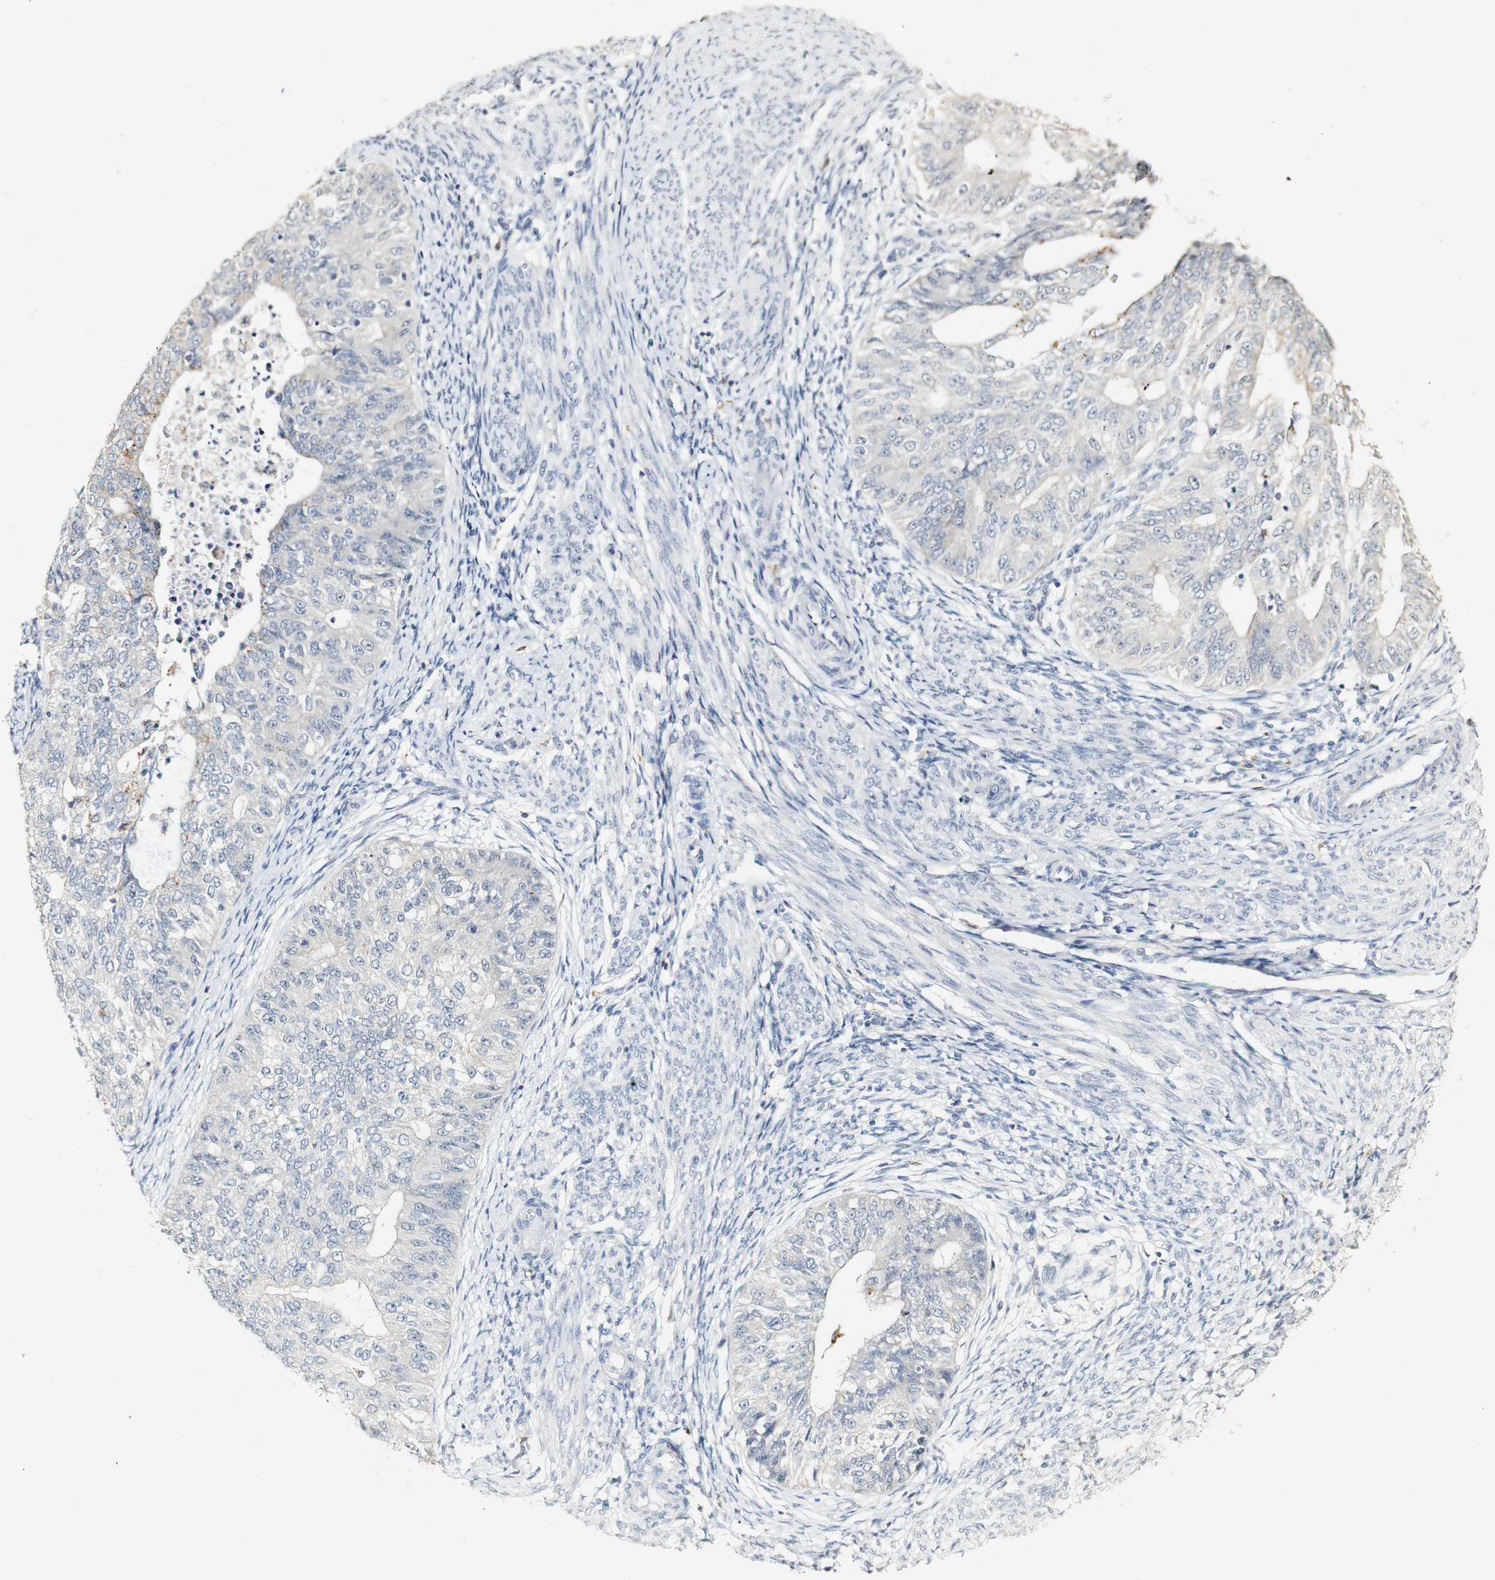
{"staining": {"intensity": "negative", "quantity": "none", "location": "none"}, "tissue": "endometrial cancer", "cell_type": "Tumor cells", "image_type": "cancer", "snomed": [{"axis": "morphology", "description": "Adenocarcinoma, NOS"}, {"axis": "topography", "description": "Endometrium"}], "caption": "A histopathology image of human endometrial adenocarcinoma is negative for staining in tumor cells.", "gene": "SYT7", "patient": {"sex": "female", "age": 32}}